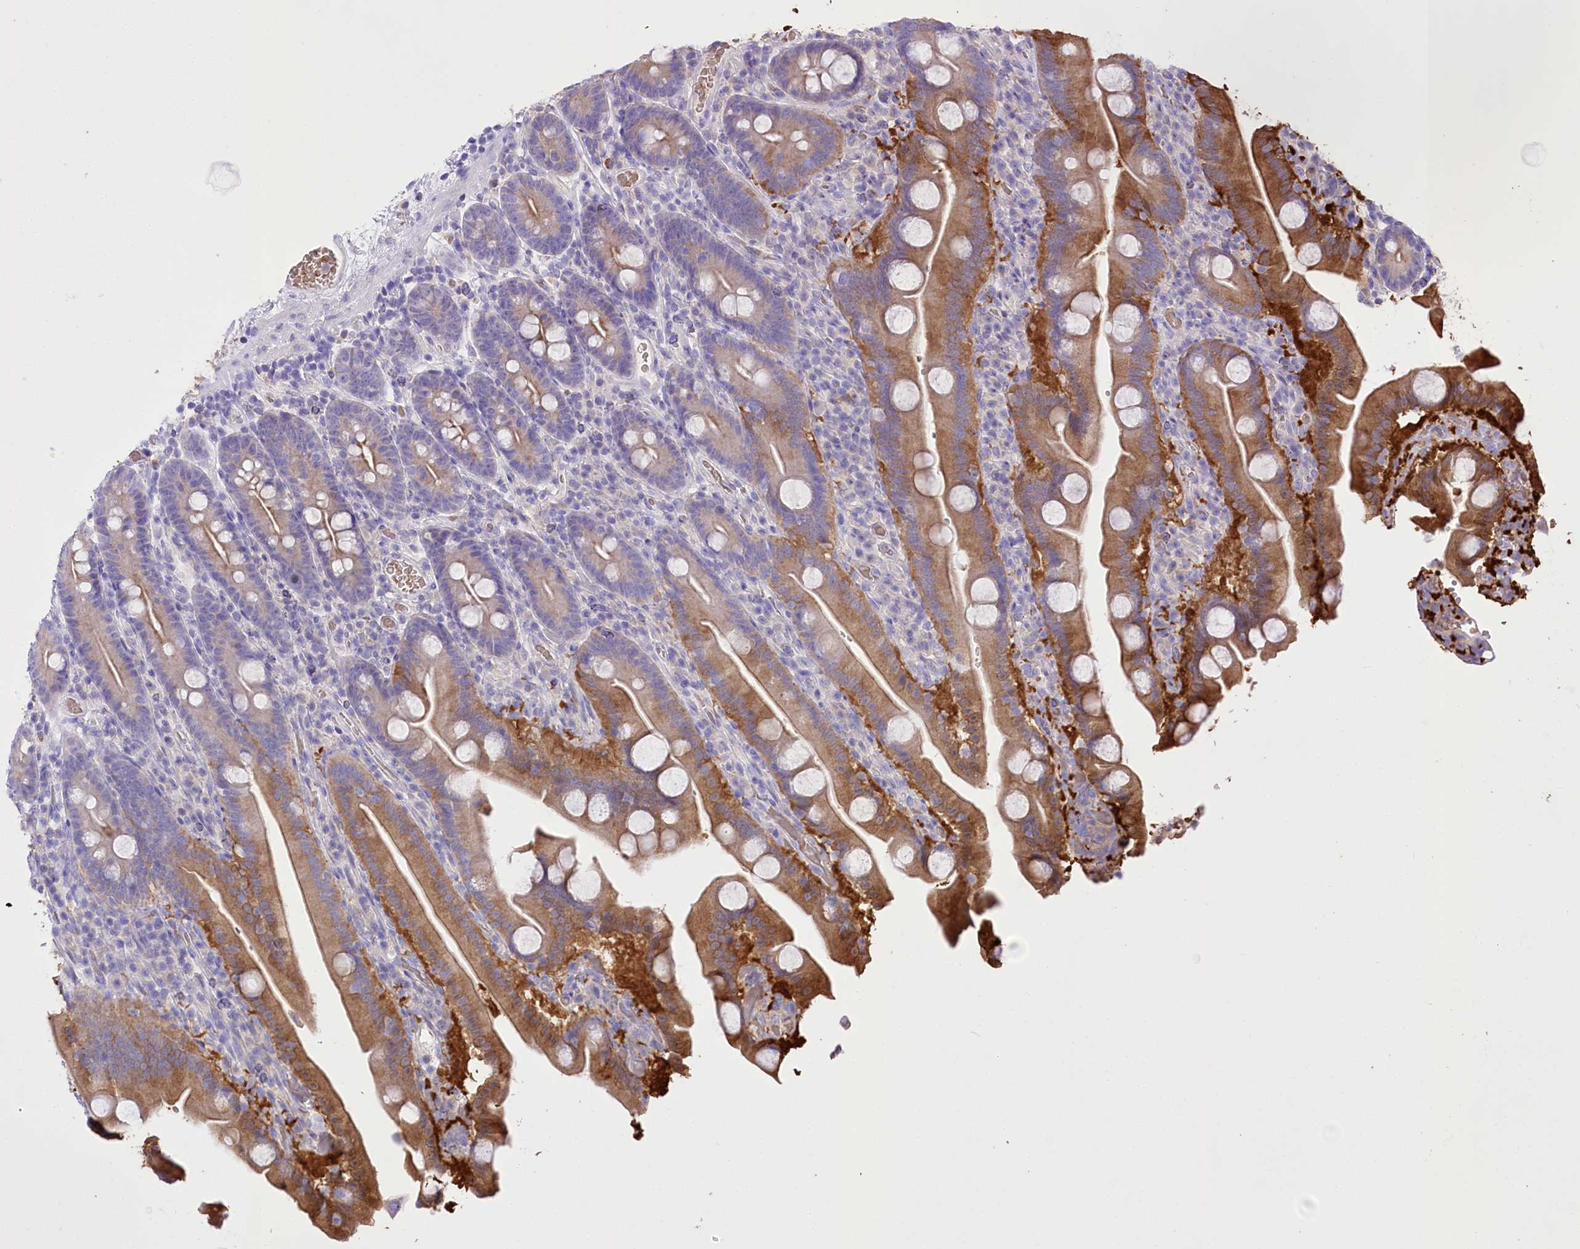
{"staining": {"intensity": "moderate", "quantity": ">75%", "location": "cytoplasmic/membranous"}, "tissue": "duodenum", "cell_type": "Glandular cells", "image_type": "normal", "snomed": [{"axis": "morphology", "description": "Normal tissue, NOS"}, {"axis": "topography", "description": "Duodenum"}], "caption": "DAB immunohistochemical staining of unremarkable human duodenum reveals moderate cytoplasmic/membranous protein staining in about >75% of glandular cells.", "gene": "PRSS53", "patient": {"sex": "male", "age": 55}}